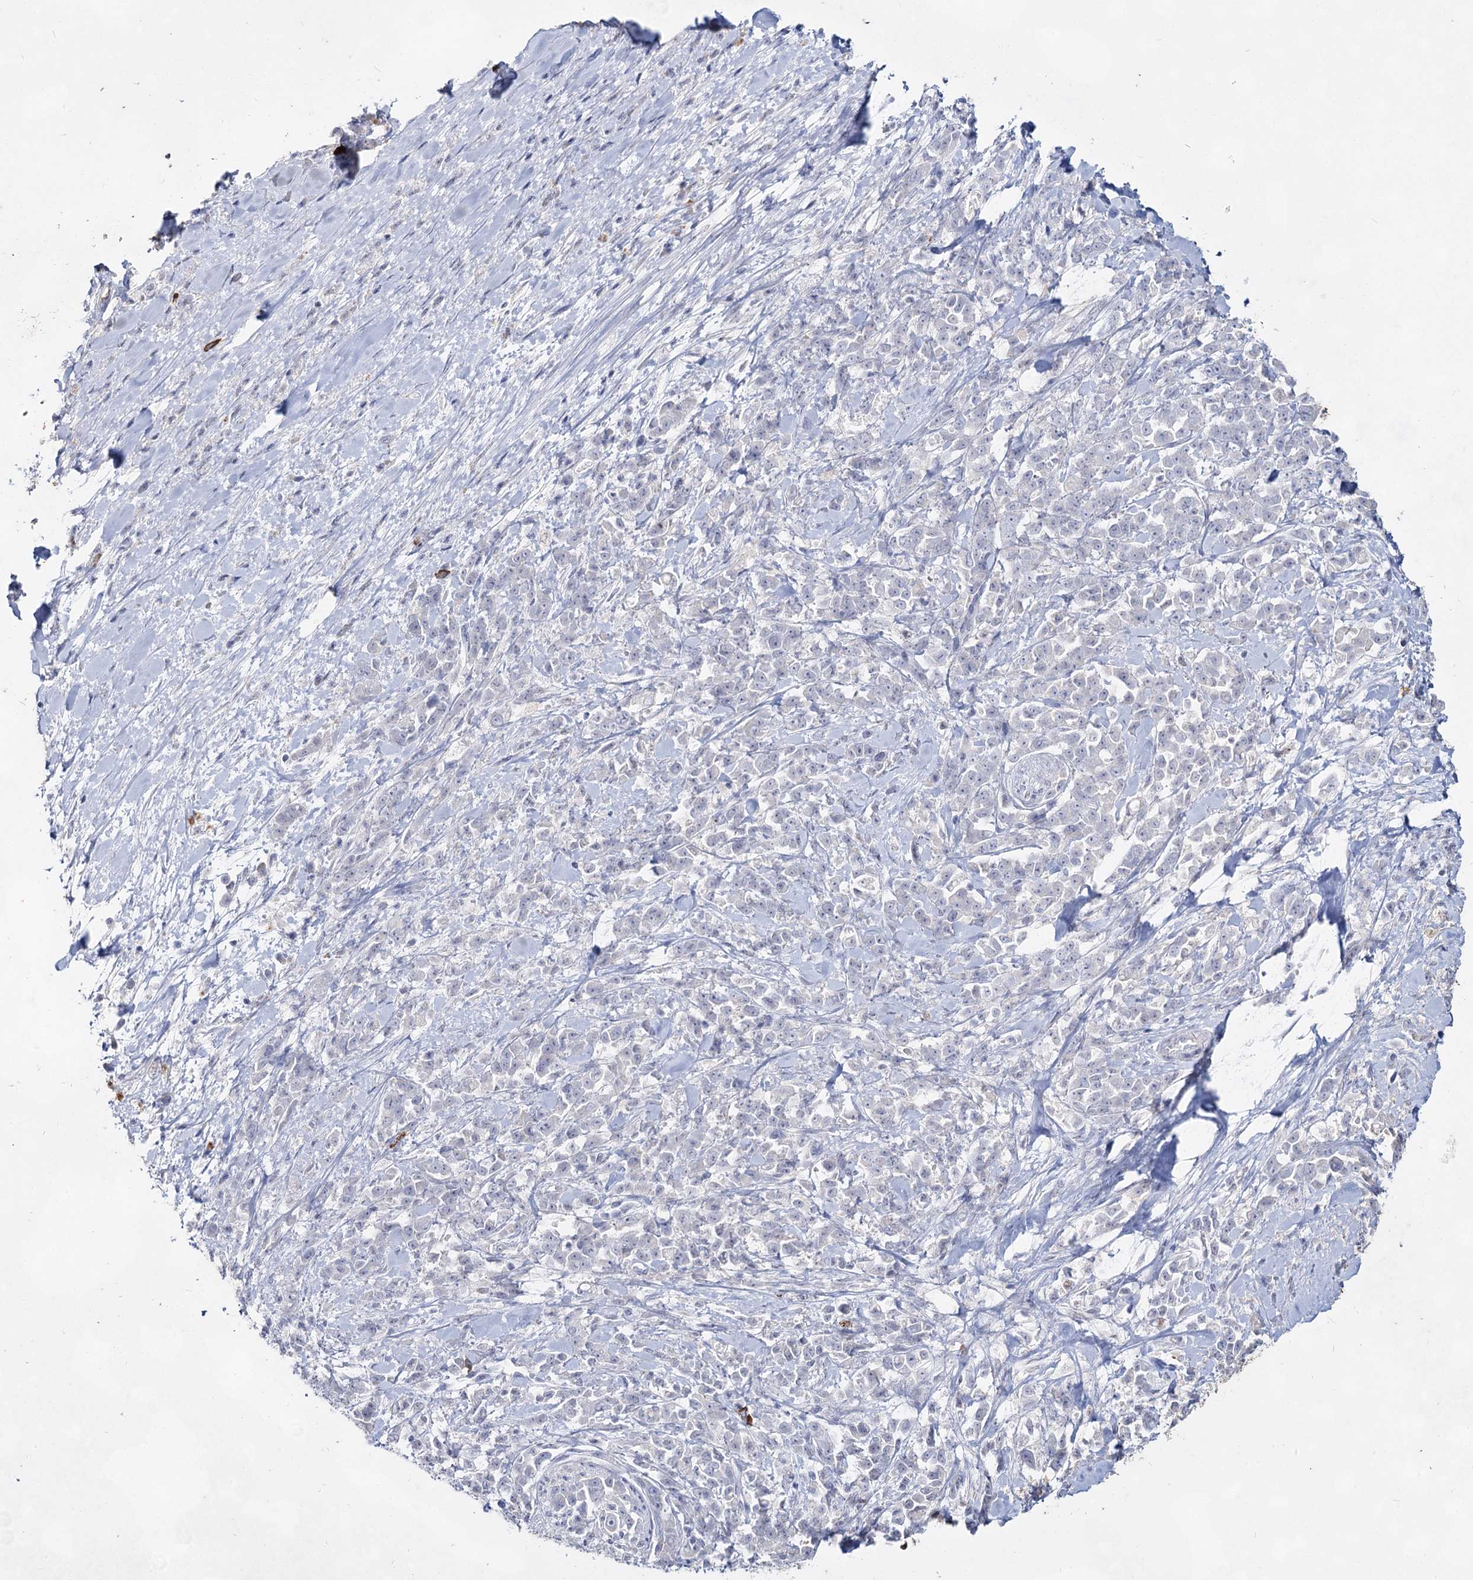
{"staining": {"intensity": "negative", "quantity": "none", "location": "none"}, "tissue": "pancreatic cancer", "cell_type": "Tumor cells", "image_type": "cancer", "snomed": [{"axis": "morphology", "description": "Normal tissue, NOS"}, {"axis": "morphology", "description": "Adenocarcinoma, NOS"}, {"axis": "topography", "description": "Pancreas"}], "caption": "Immunohistochemistry micrograph of human pancreatic cancer (adenocarcinoma) stained for a protein (brown), which displays no expression in tumor cells. The staining was performed using DAB (3,3'-diaminobenzidine) to visualize the protein expression in brown, while the nuclei were stained in blue with hematoxylin (Magnification: 20x).", "gene": "CCDC73", "patient": {"sex": "female", "age": 64}}